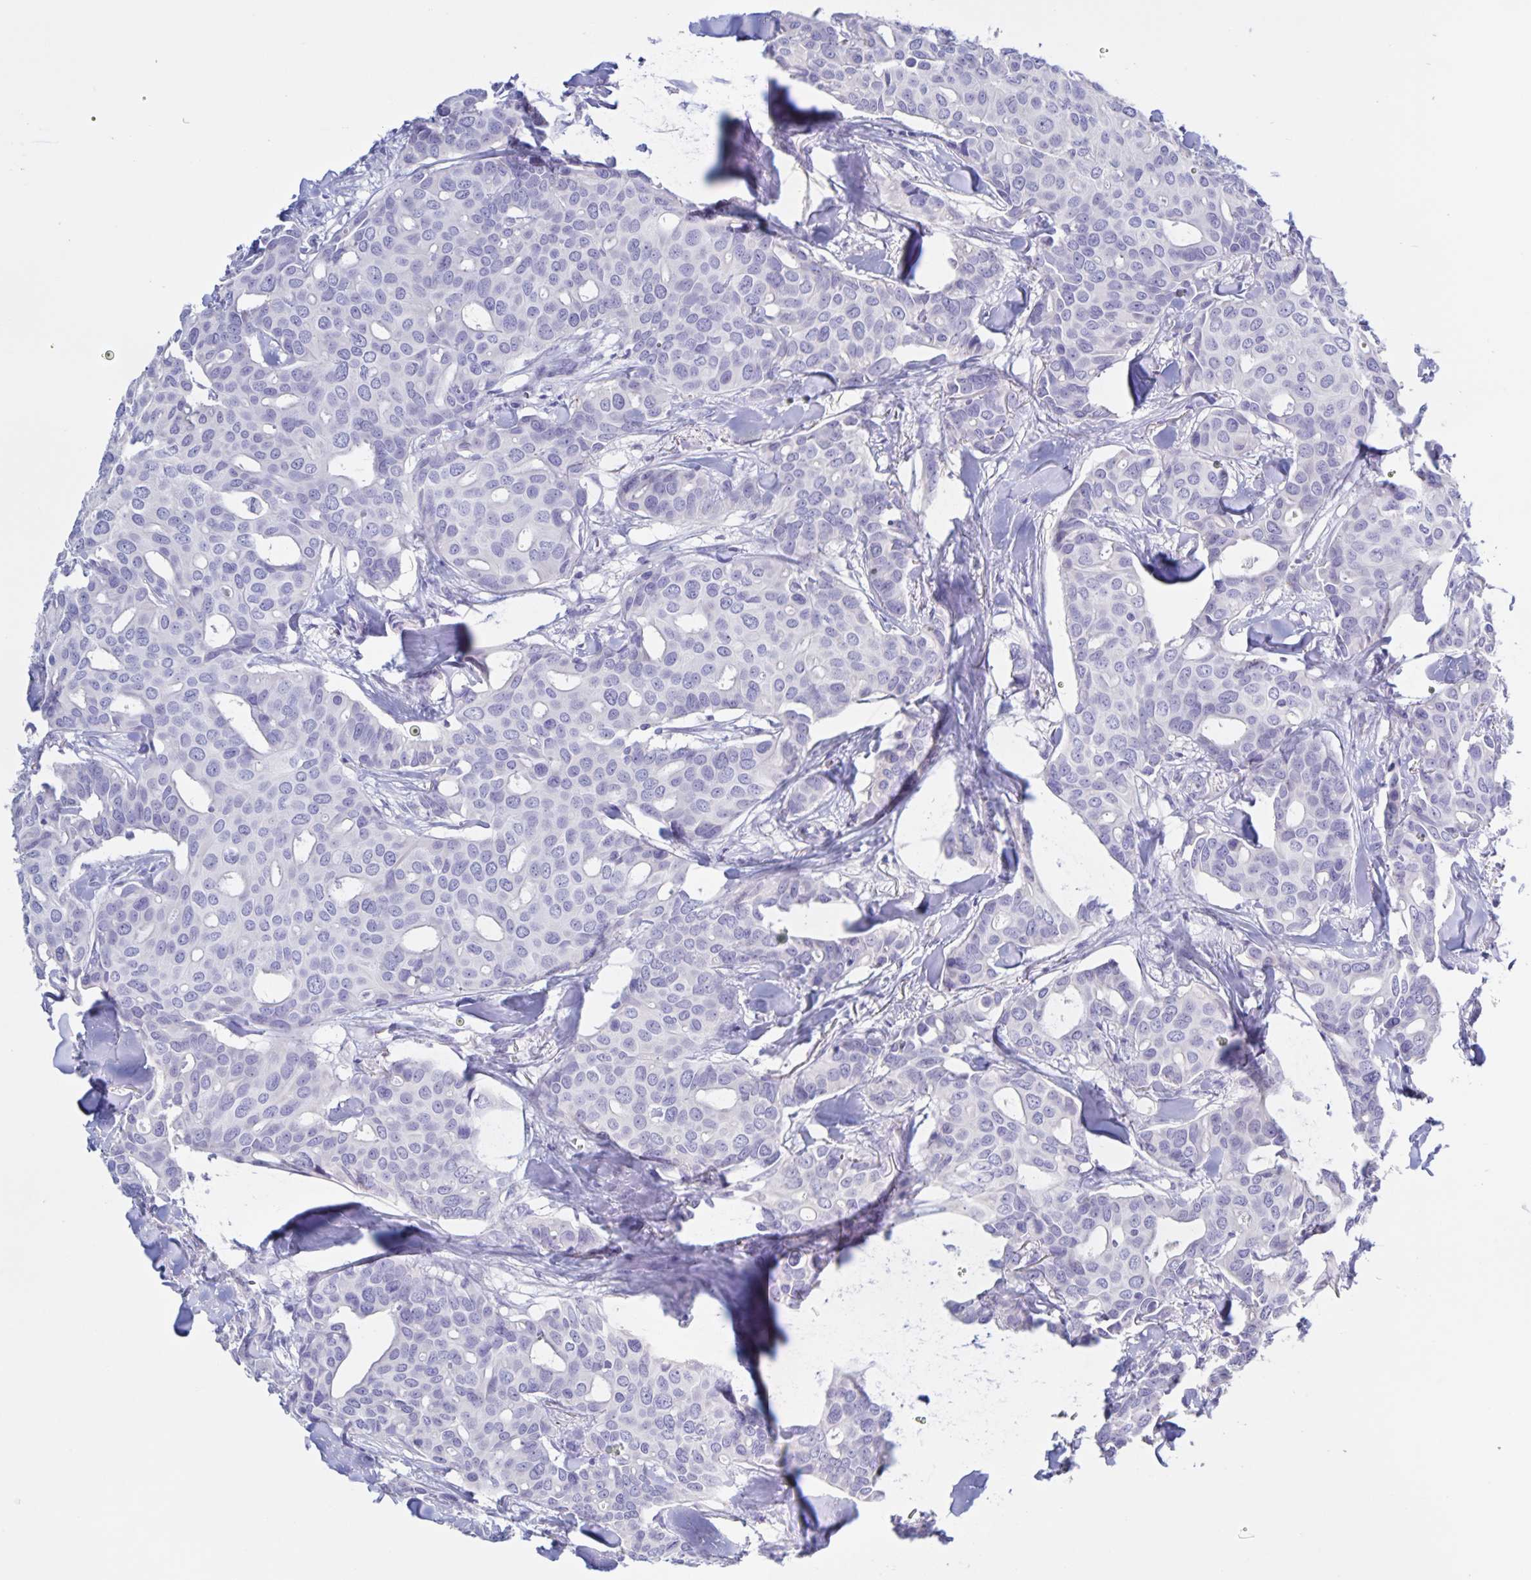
{"staining": {"intensity": "negative", "quantity": "none", "location": "none"}, "tissue": "breast cancer", "cell_type": "Tumor cells", "image_type": "cancer", "snomed": [{"axis": "morphology", "description": "Duct carcinoma"}, {"axis": "topography", "description": "Breast"}], "caption": "The photomicrograph exhibits no staining of tumor cells in breast cancer (invasive ductal carcinoma).", "gene": "CATSPER4", "patient": {"sex": "female", "age": 54}}